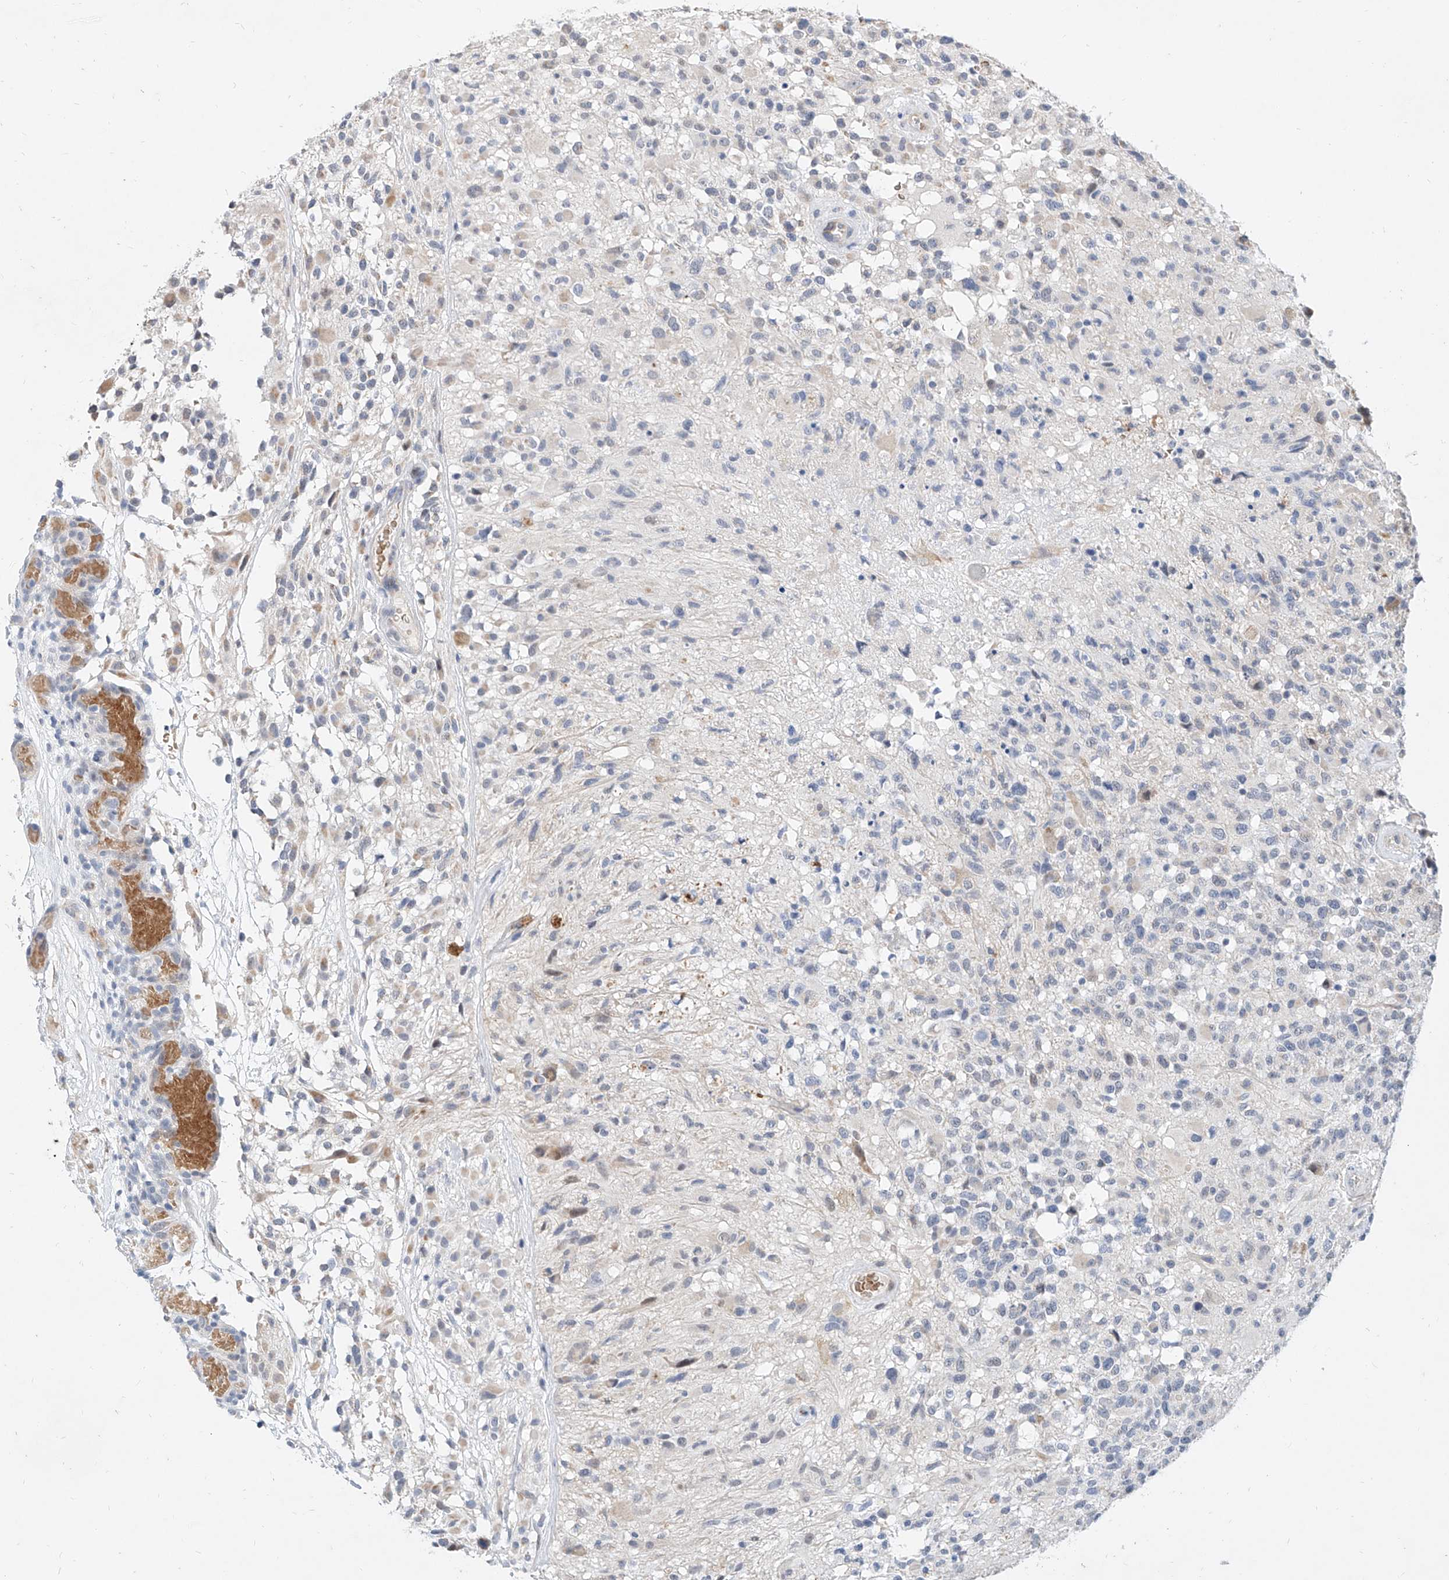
{"staining": {"intensity": "negative", "quantity": "none", "location": "none"}, "tissue": "glioma", "cell_type": "Tumor cells", "image_type": "cancer", "snomed": [{"axis": "morphology", "description": "Glioma, malignant, High grade"}, {"axis": "morphology", "description": "Glioblastoma, NOS"}, {"axis": "topography", "description": "Brain"}], "caption": "A high-resolution photomicrograph shows immunohistochemistry staining of glioma, which reveals no significant staining in tumor cells.", "gene": "BPTF", "patient": {"sex": "male", "age": 60}}